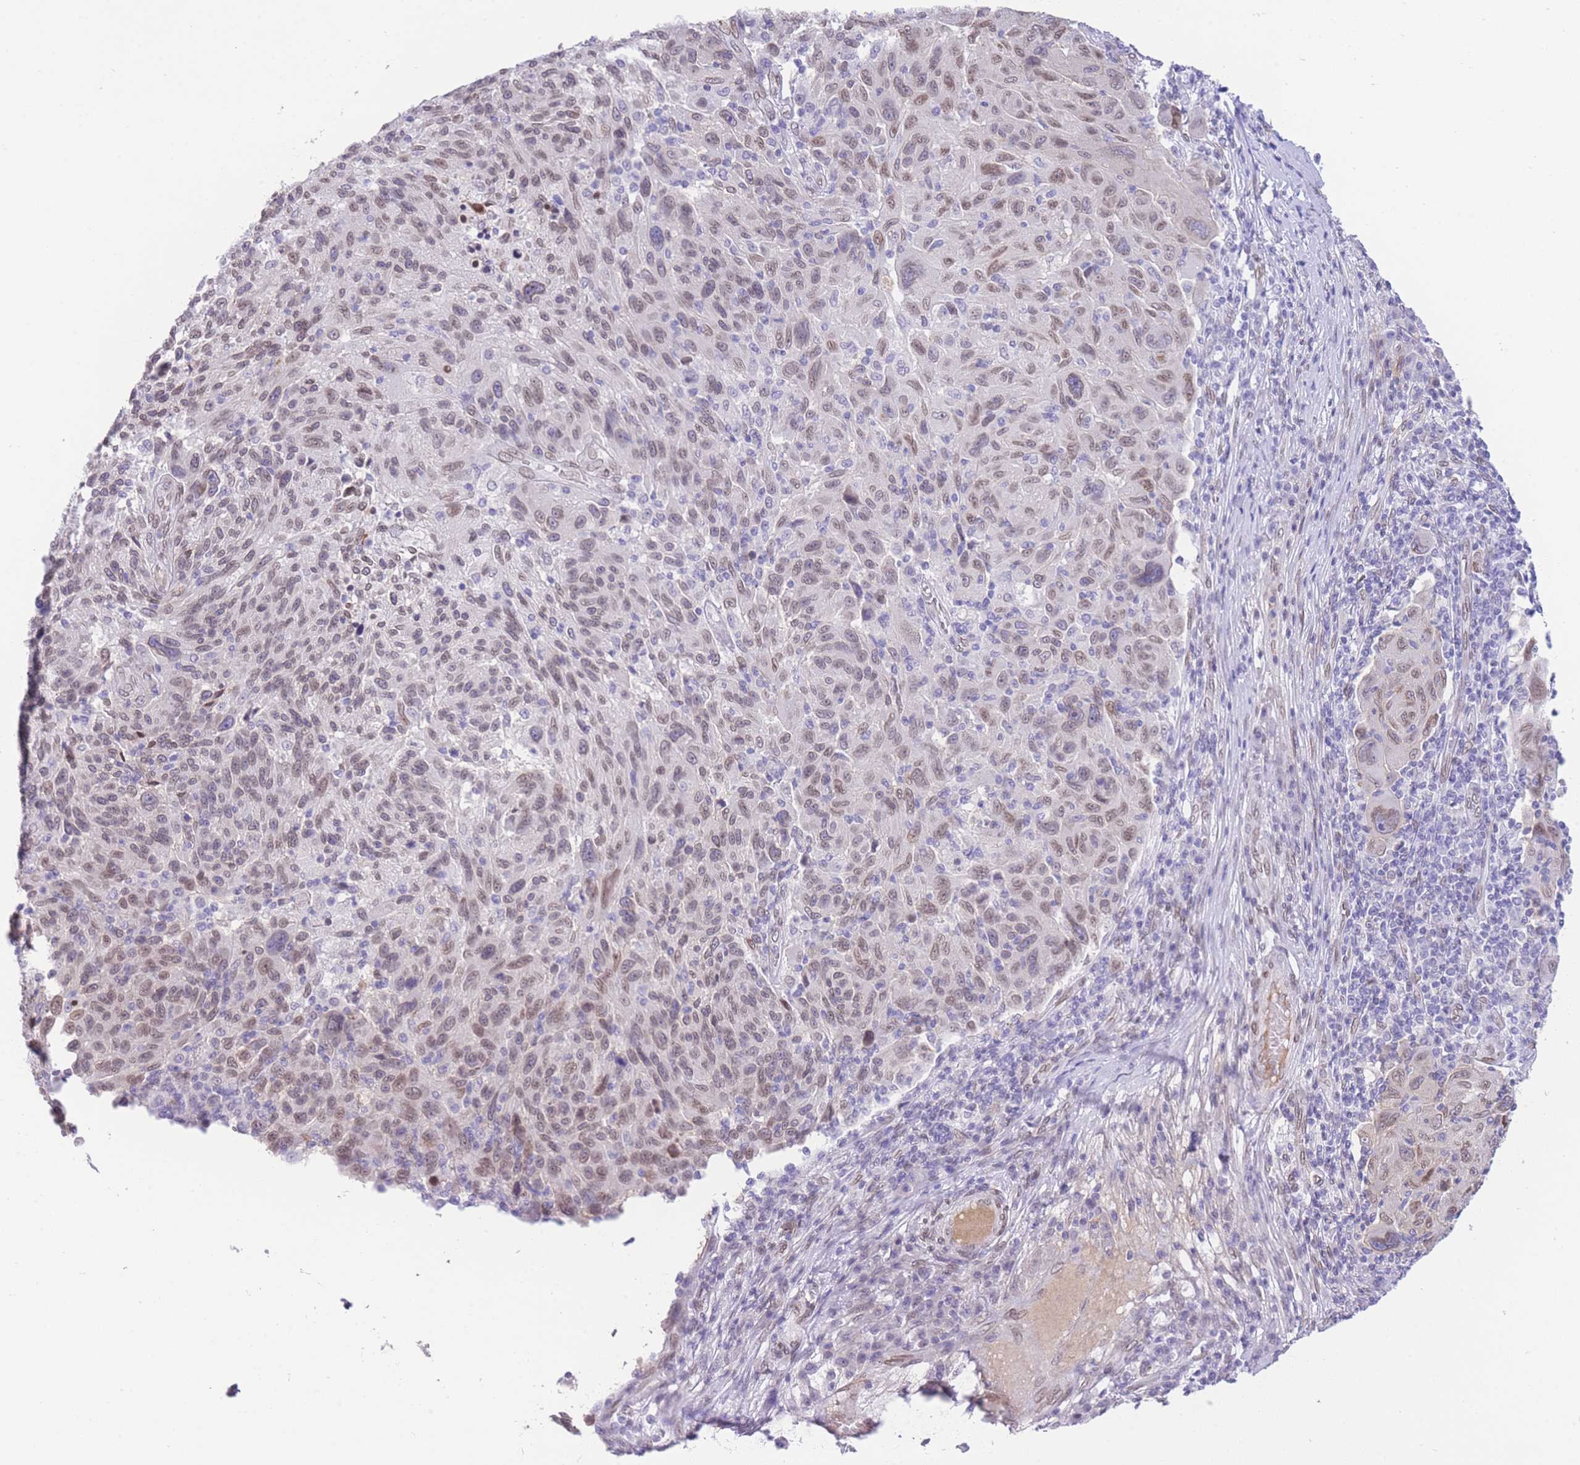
{"staining": {"intensity": "moderate", "quantity": "25%-75%", "location": "nuclear"}, "tissue": "melanoma", "cell_type": "Tumor cells", "image_type": "cancer", "snomed": [{"axis": "morphology", "description": "Malignant melanoma, NOS"}, {"axis": "topography", "description": "Skin"}], "caption": "Melanoma tissue reveals moderate nuclear expression in about 25%-75% of tumor cells, visualized by immunohistochemistry.", "gene": "OR10AD1", "patient": {"sex": "male", "age": 53}}